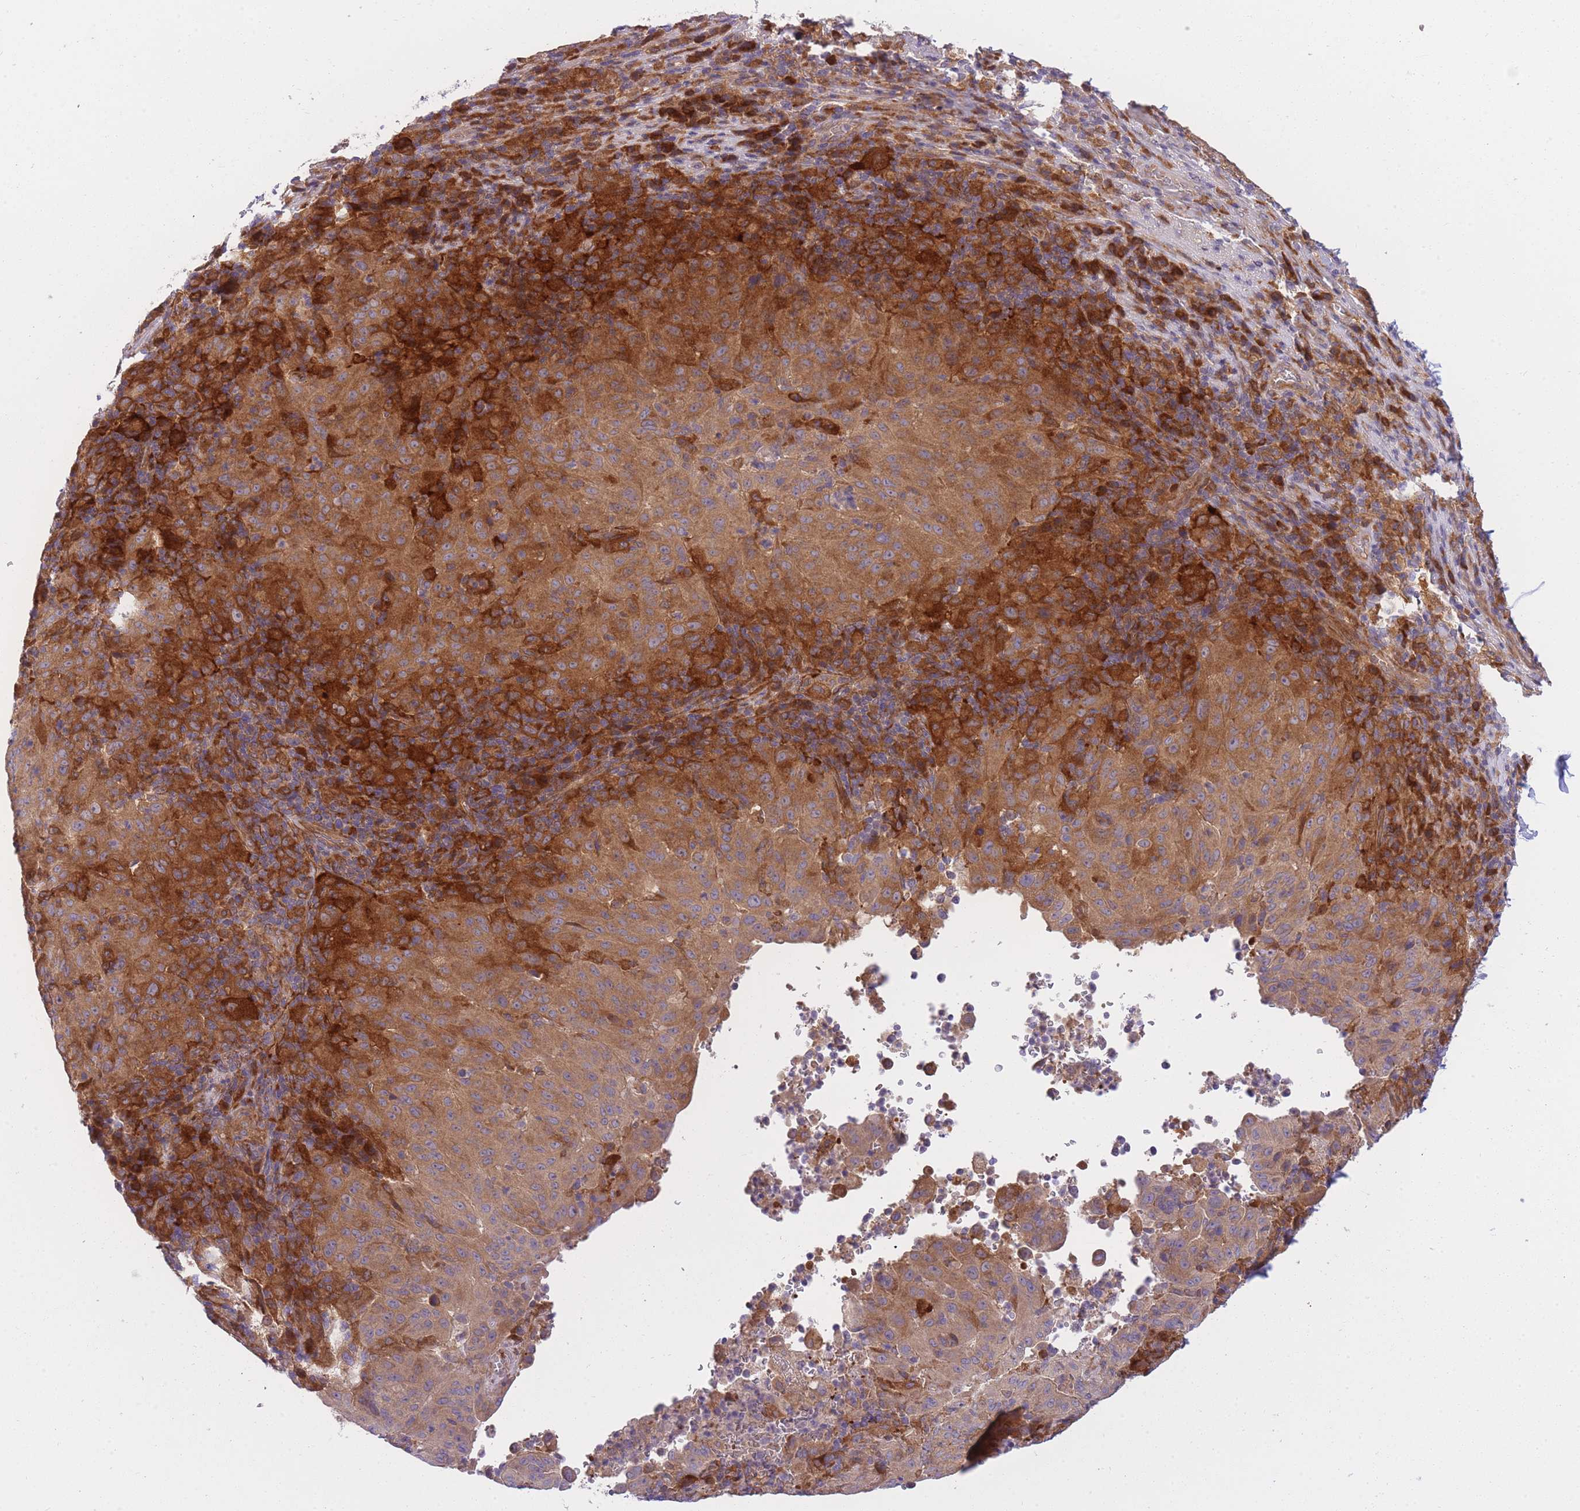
{"staining": {"intensity": "strong", "quantity": "25%-75%", "location": "cytoplasmic/membranous"}, "tissue": "pancreatic cancer", "cell_type": "Tumor cells", "image_type": "cancer", "snomed": [{"axis": "morphology", "description": "Adenocarcinoma, NOS"}, {"axis": "topography", "description": "Pancreas"}], "caption": "This histopathology image demonstrates pancreatic adenocarcinoma stained with IHC to label a protein in brown. The cytoplasmic/membranous of tumor cells show strong positivity for the protein. Nuclei are counter-stained blue.", "gene": "CRYGN", "patient": {"sex": "male", "age": 63}}